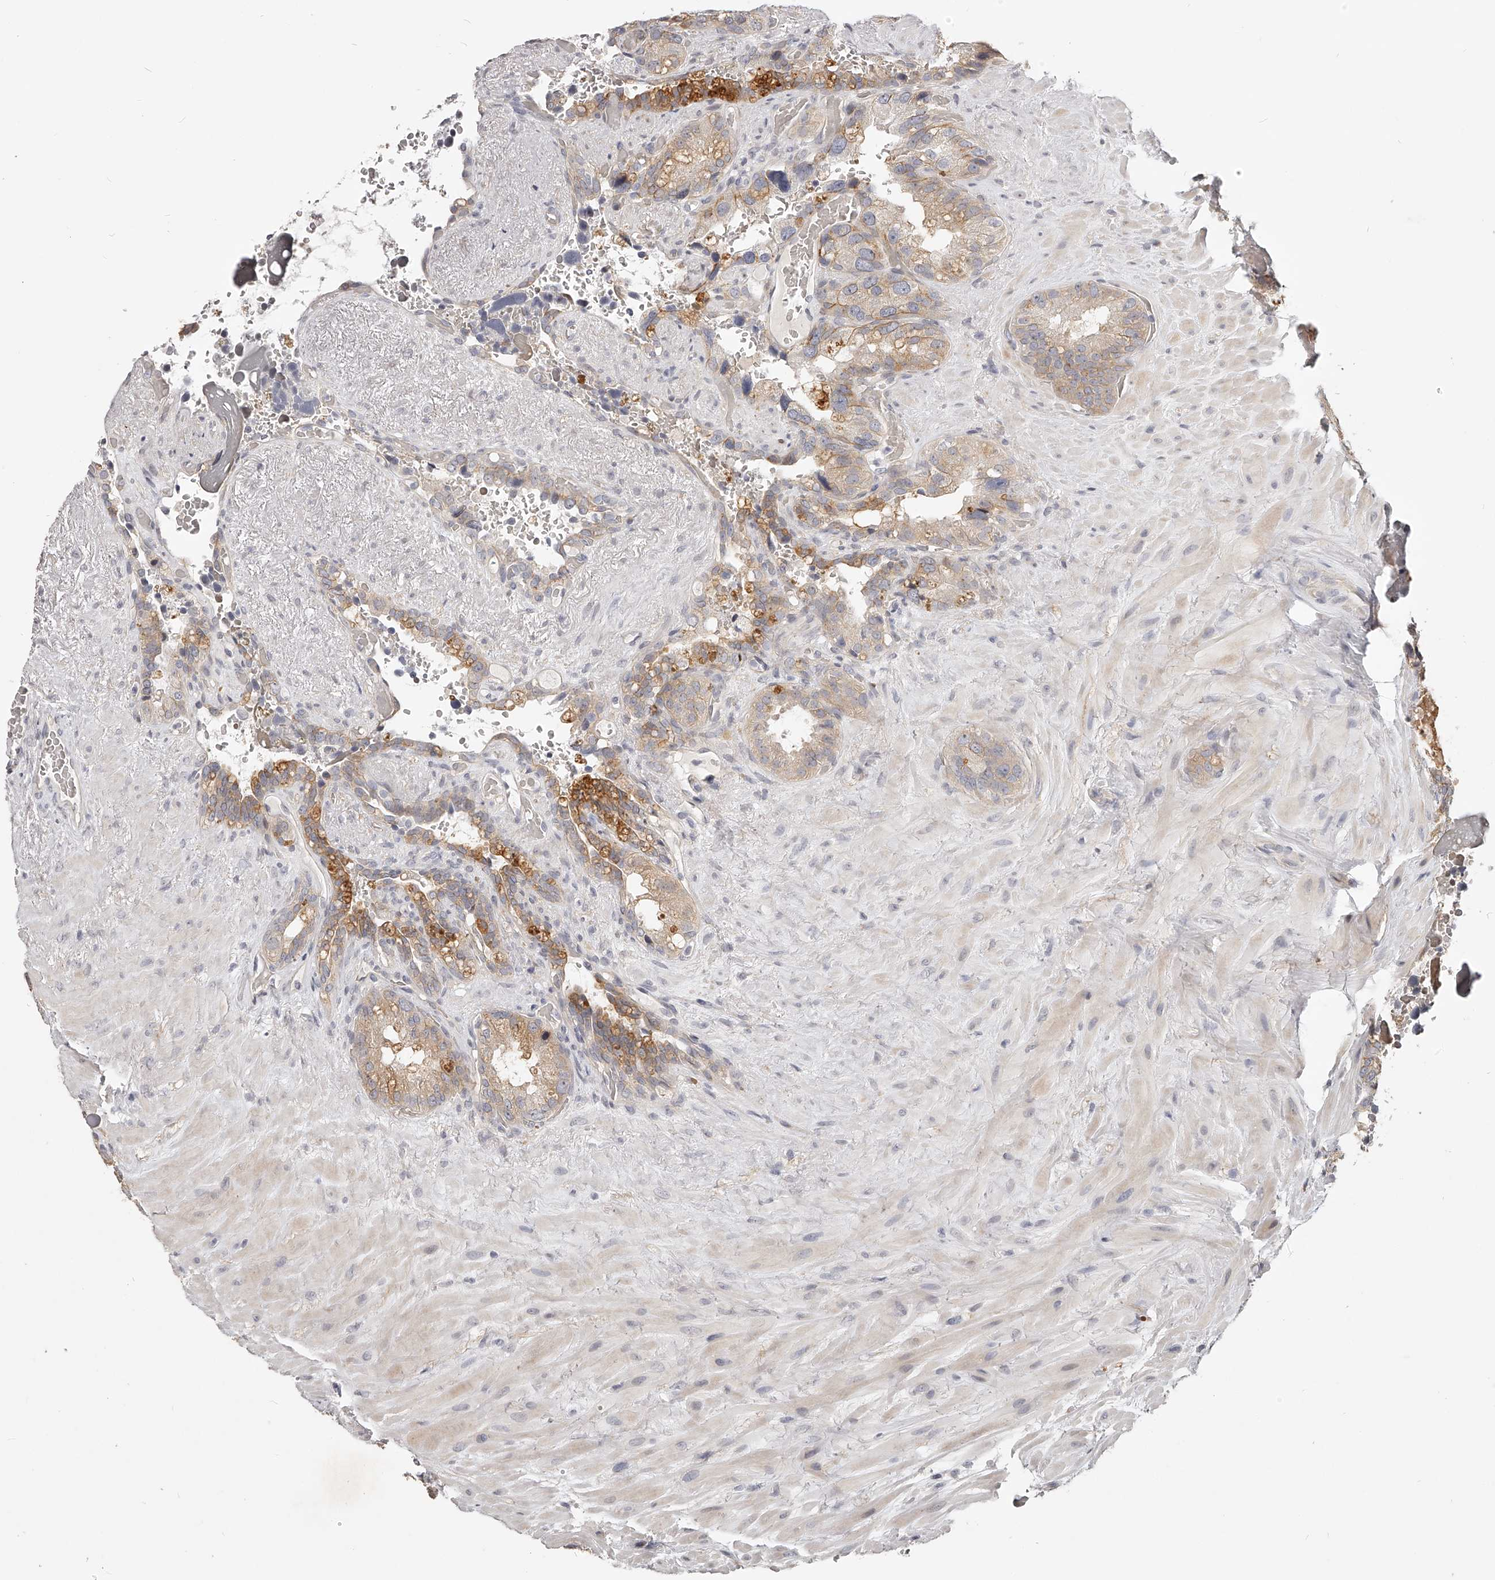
{"staining": {"intensity": "moderate", "quantity": ">75%", "location": "cytoplasmic/membranous"}, "tissue": "seminal vesicle", "cell_type": "Glandular cells", "image_type": "normal", "snomed": [{"axis": "morphology", "description": "Normal tissue, NOS"}, {"axis": "topography", "description": "Seminal veicle"}], "caption": "Immunohistochemical staining of benign seminal vesicle exhibits moderate cytoplasmic/membranous protein positivity in approximately >75% of glandular cells.", "gene": "ZNF582", "patient": {"sex": "male", "age": 80}}